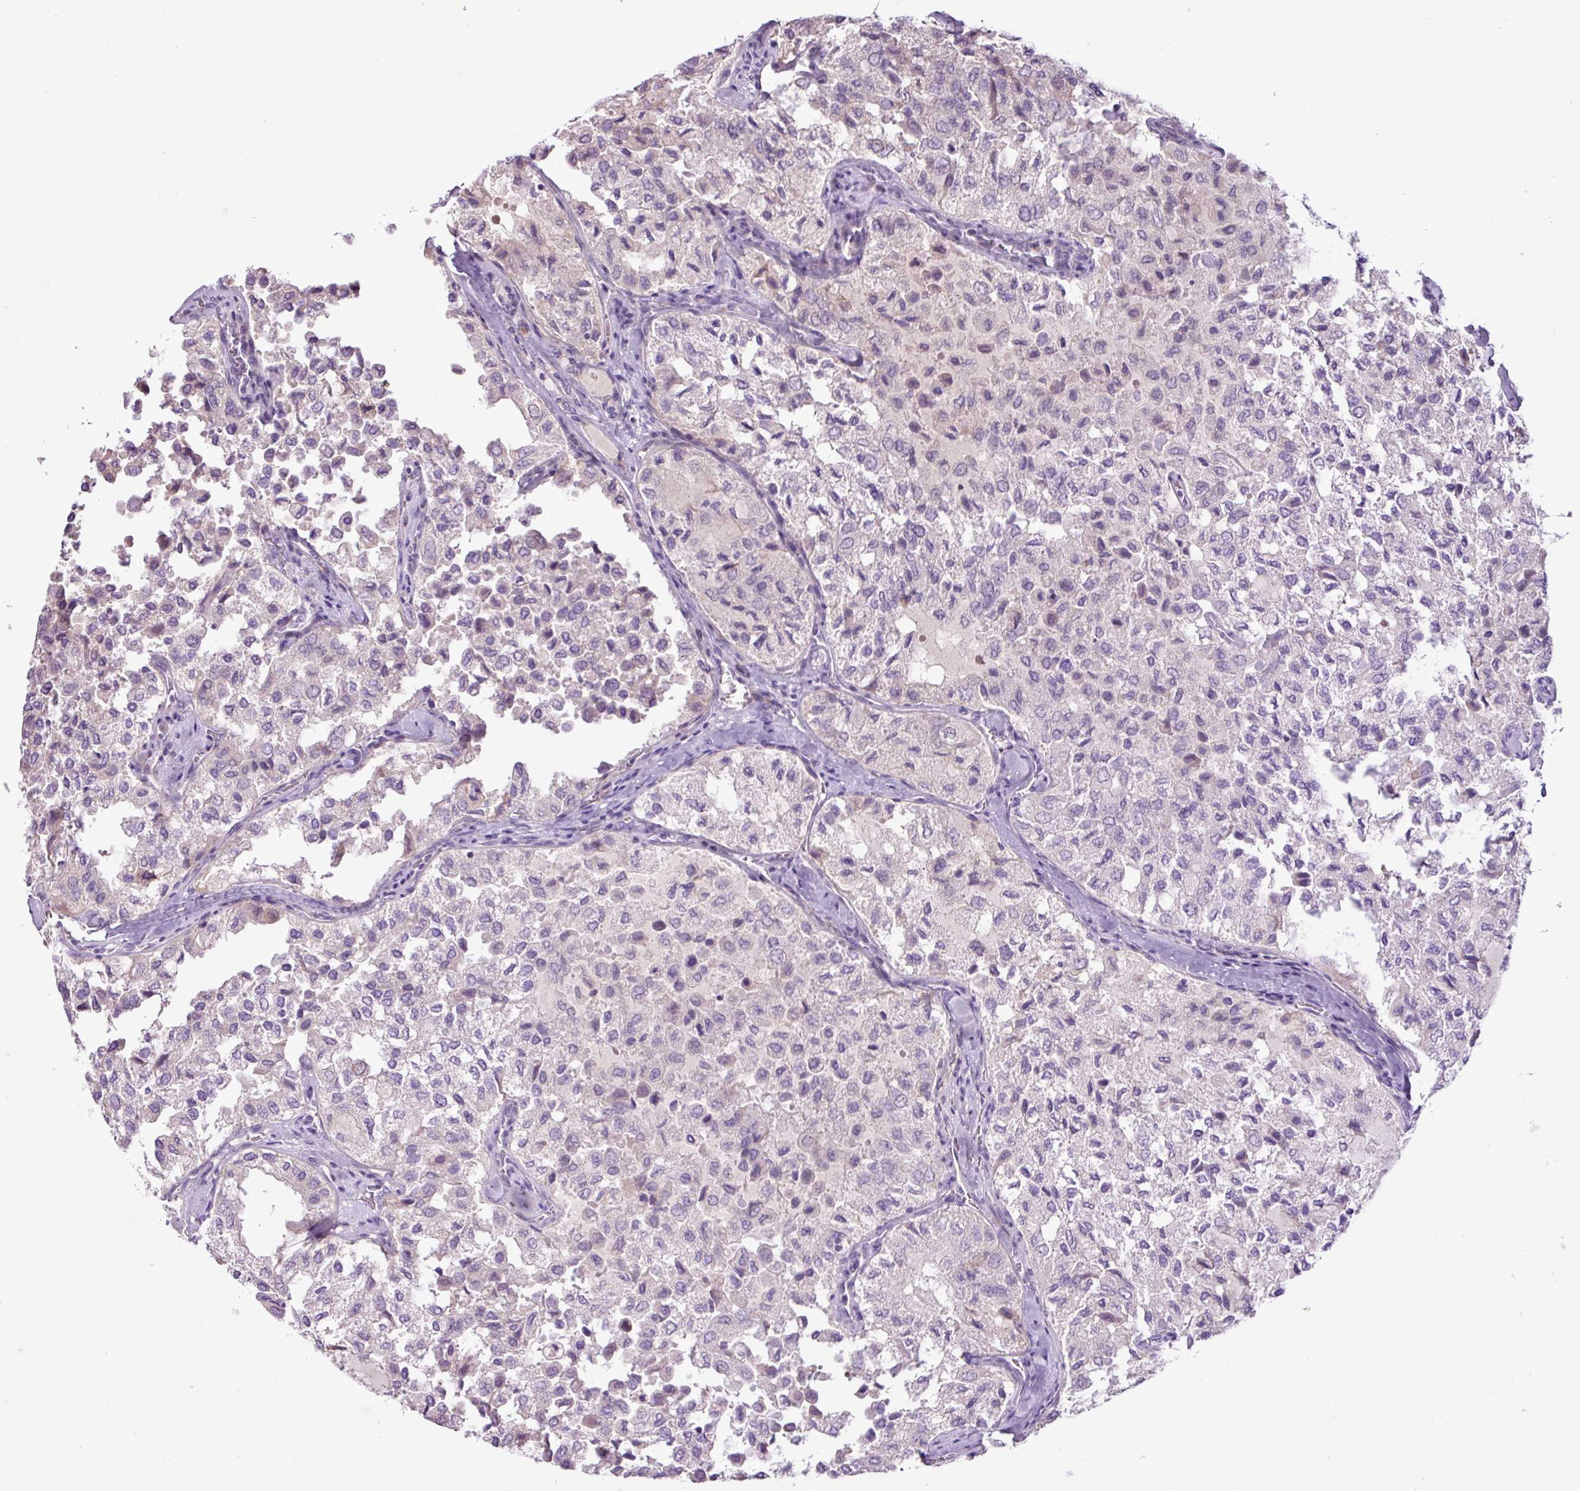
{"staining": {"intensity": "negative", "quantity": "none", "location": "none"}, "tissue": "thyroid cancer", "cell_type": "Tumor cells", "image_type": "cancer", "snomed": [{"axis": "morphology", "description": "Follicular adenoma carcinoma, NOS"}, {"axis": "topography", "description": "Thyroid gland"}], "caption": "An immunohistochemistry micrograph of thyroid cancer is shown. There is no staining in tumor cells of thyroid cancer.", "gene": "DNAJB13", "patient": {"sex": "male", "age": 75}}